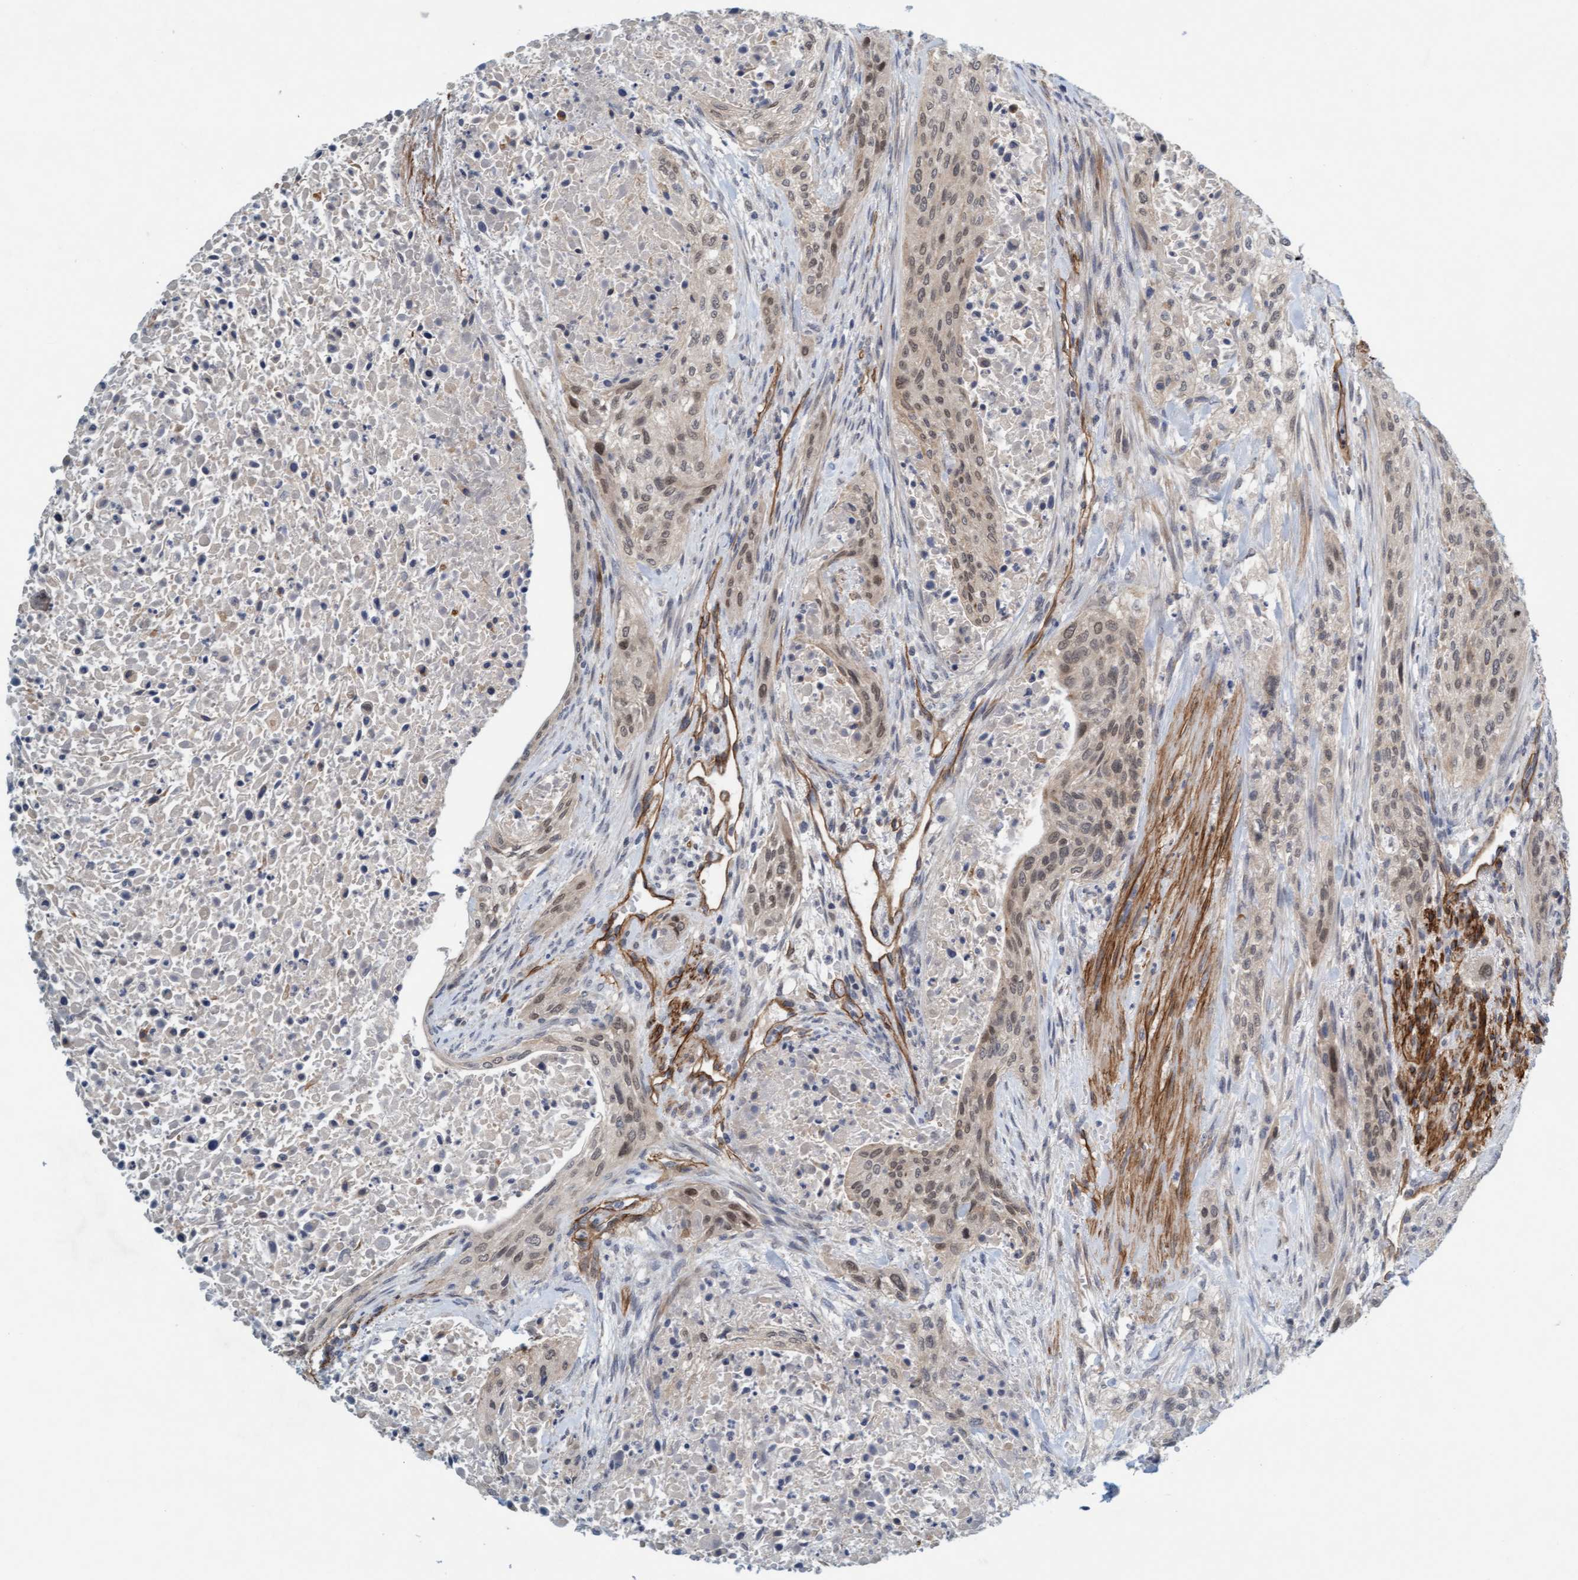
{"staining": {"intensity": "weak", "quantity": ">75%", "location": "cytoplasmic/membranous,nuclear"}, "tissue": "urothelial cancer", "cell_type": "Tumor cells", "image_type": "cancer", "snomed": [{"axis": "morphology", "description": "Urothelial carcinoma, Low grade"}, {"axis": "morphology", "description": "Urothelial carcinoma, High grade"}, {"axis": "topography", "description": "Urinary bladder"}], "caption": "Protein expression analysis of urothelial cancer exhibits weak cytoplasmic/membranous and nuclear staining in about >75% of tumor cells. (DAB (3,3'-diaminobenzidine) = brown stain, brightfield microscopy at high magnification).", "gene": "TSTD2", "patient": {"sex": "male", "age": 35}}